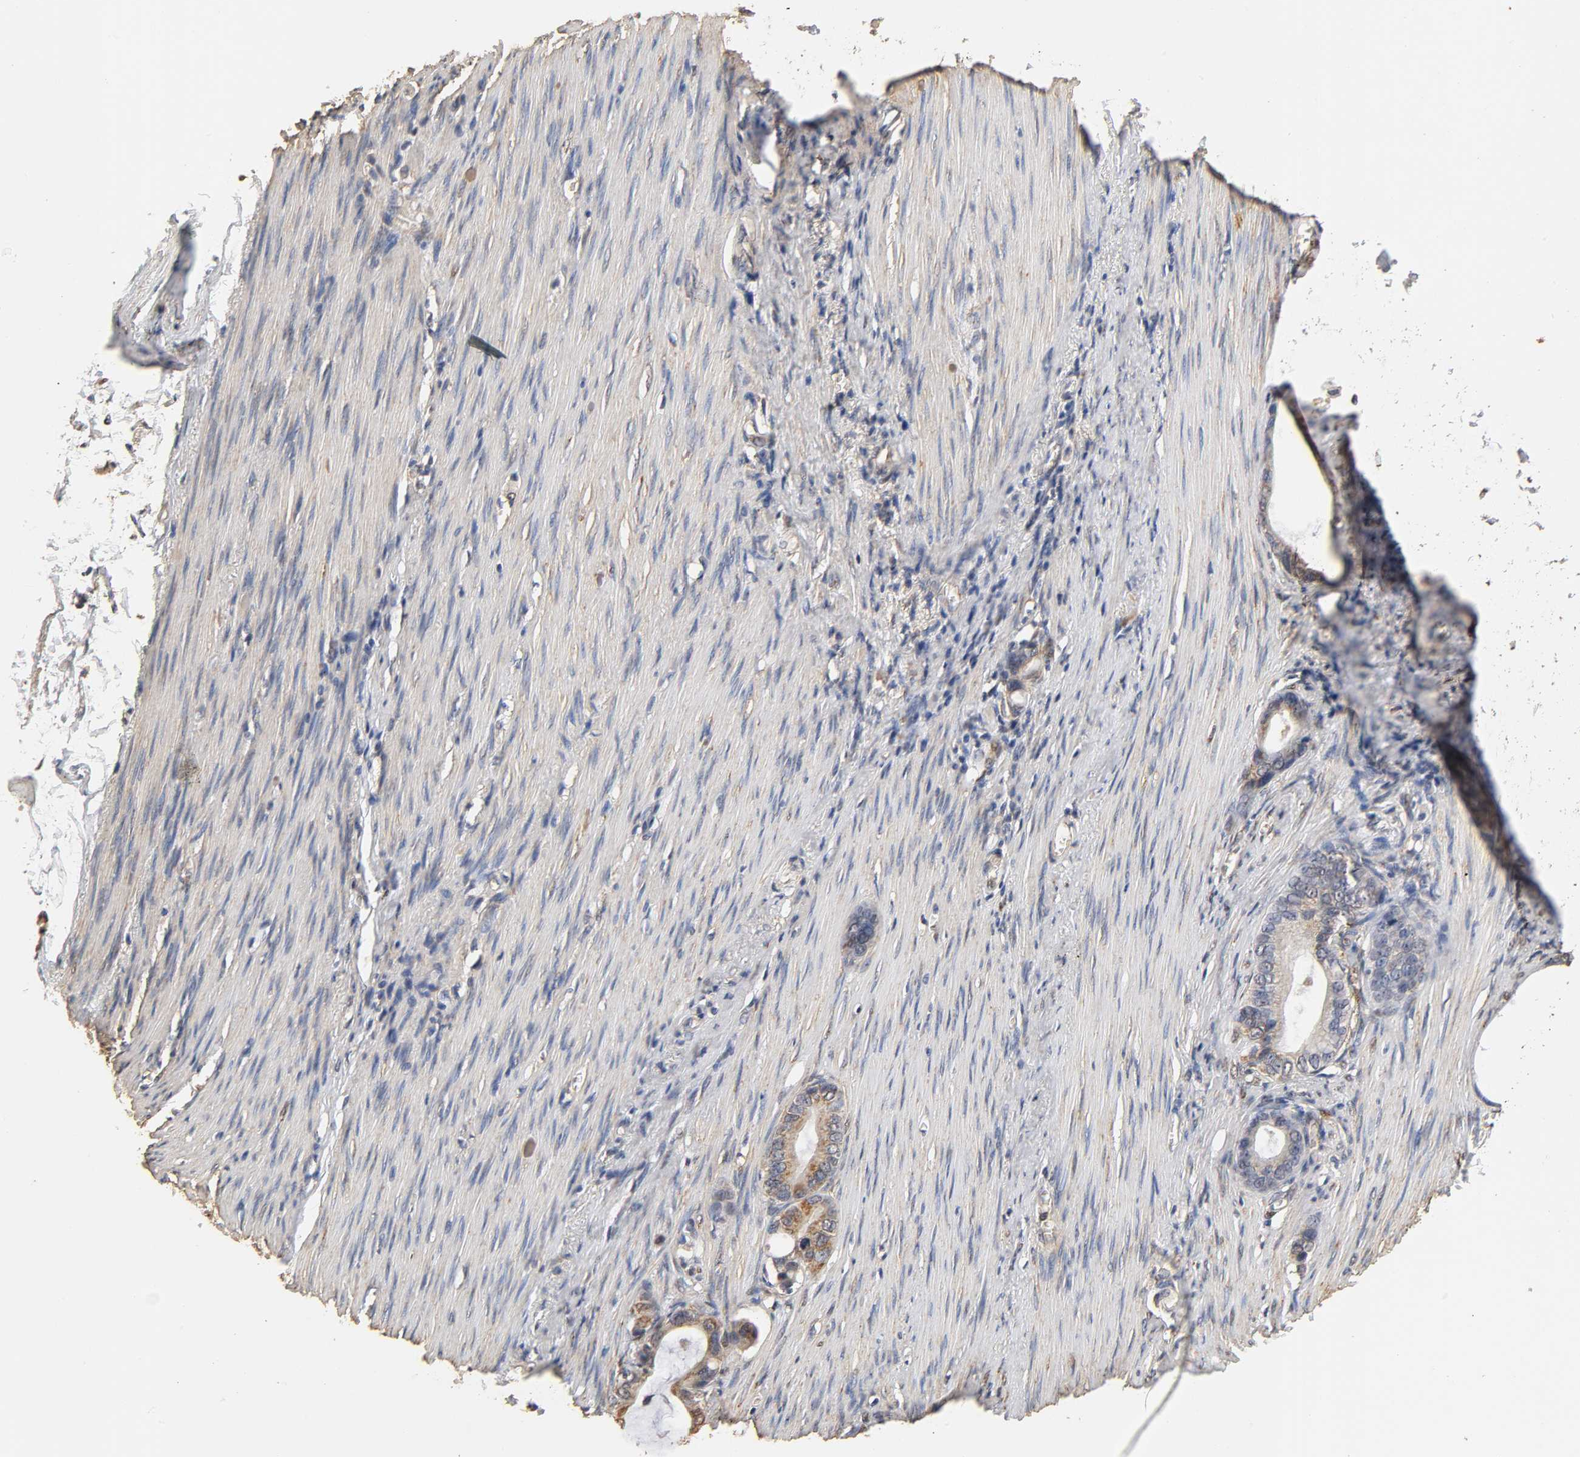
{"staining": {"intensity": "weak", "quantity": "25%-75%", "location": "cytoplasmic/membranous"}, "tissue": "stomach cancer", "cell_type": "Tumor cells", "image_type": "cancer", "snomed": [{"axis": "morphology", "description": "Adenocarcinoma, NOS"}, {"axis": "topography", "description": "Stomach"}], "caption": "A high-resolution image shows immunohistochemistry (IHC) staining of stomach cancer, which demonstrates weak cytoplasmic/membranous positivity in about 25%-75% of tumor cells.", "gene": "PKN1", "patient": {"sex": "female", "age": 75}}